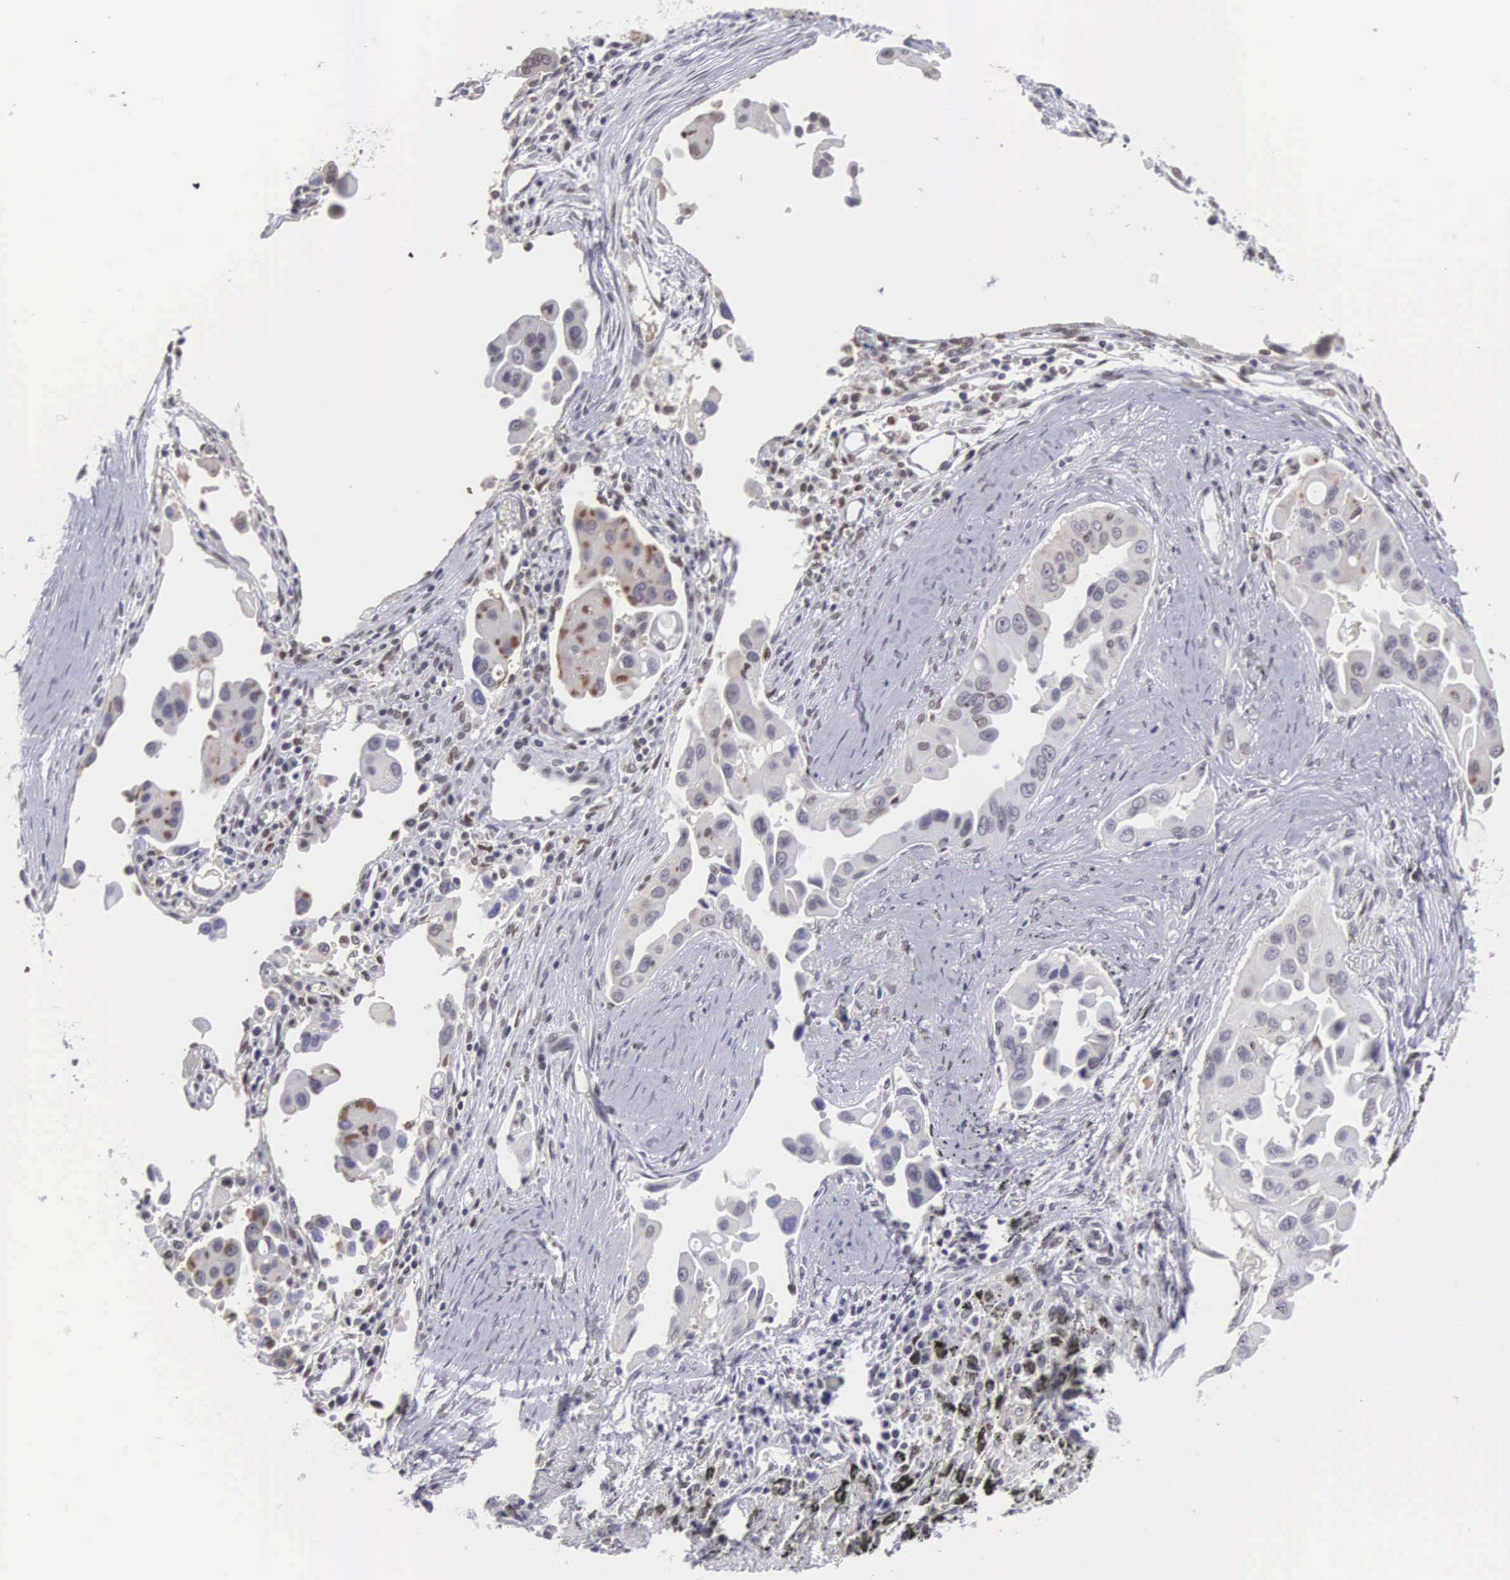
{"staining": {"intensity": "weak", "quantity": "25%-75%", "location": "cytoplasmic/membranous"}, "tissue": "lung cancer", "cell_type": "Tumor cells", "image_type": "cancer", "snomed": [{"axis": "morphology", "description": "Adenocarcinoma, NOS"}, {"axis": "topography", "description": "Lung"}], "caption": "Protein staining of lung cancer (adenocarcinoma) tissue demonstrates weak cytoplasmic/membranous positivity in approximately 25%-75% of tumor cells.", "gene": "ETV6", "patient": {"sex": "male", "age": 68}}